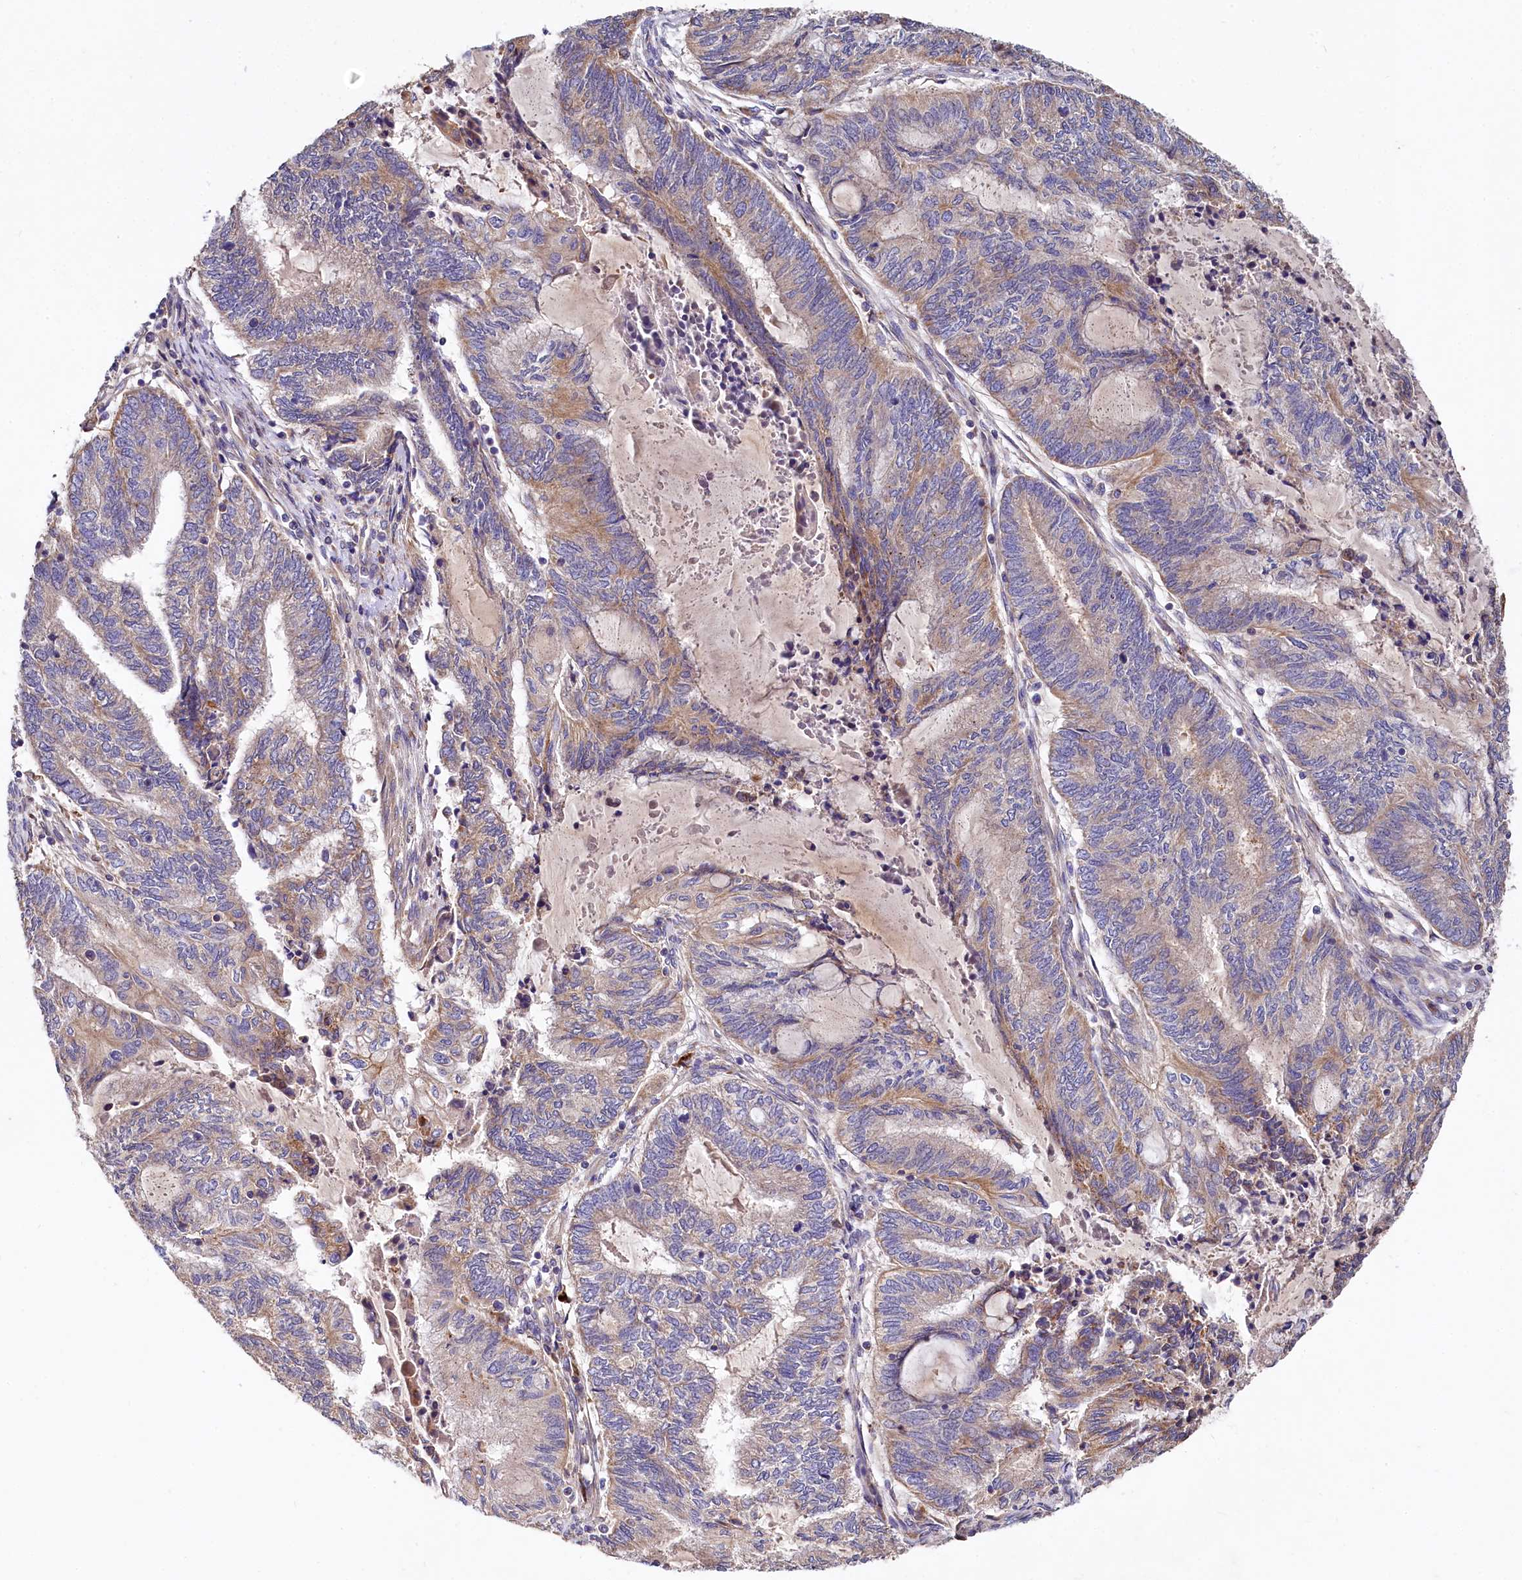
{"staining": {"intensity": "negative", "quantity": "none", "location": "none"}, "tissue": "endometrial cancer", "cell_type": "Tumor cells", "image_type": "cancer", "snomed": [{"axis": "morphology", "description": "Adenocarcinoma, NOS"}, {"axis": "topography", "description": "Uterus"}, {"axis": "topography", "description": "Endometrium"}], "caption": "DAB (3,3'-diaminobenzidine) immunohistochemical staining of endometrial adenocarcinoma exhibits no significant positivity in tumor cells.", "gene": "SPRYD3", "patient": {"sex": "female", "age": 70}}